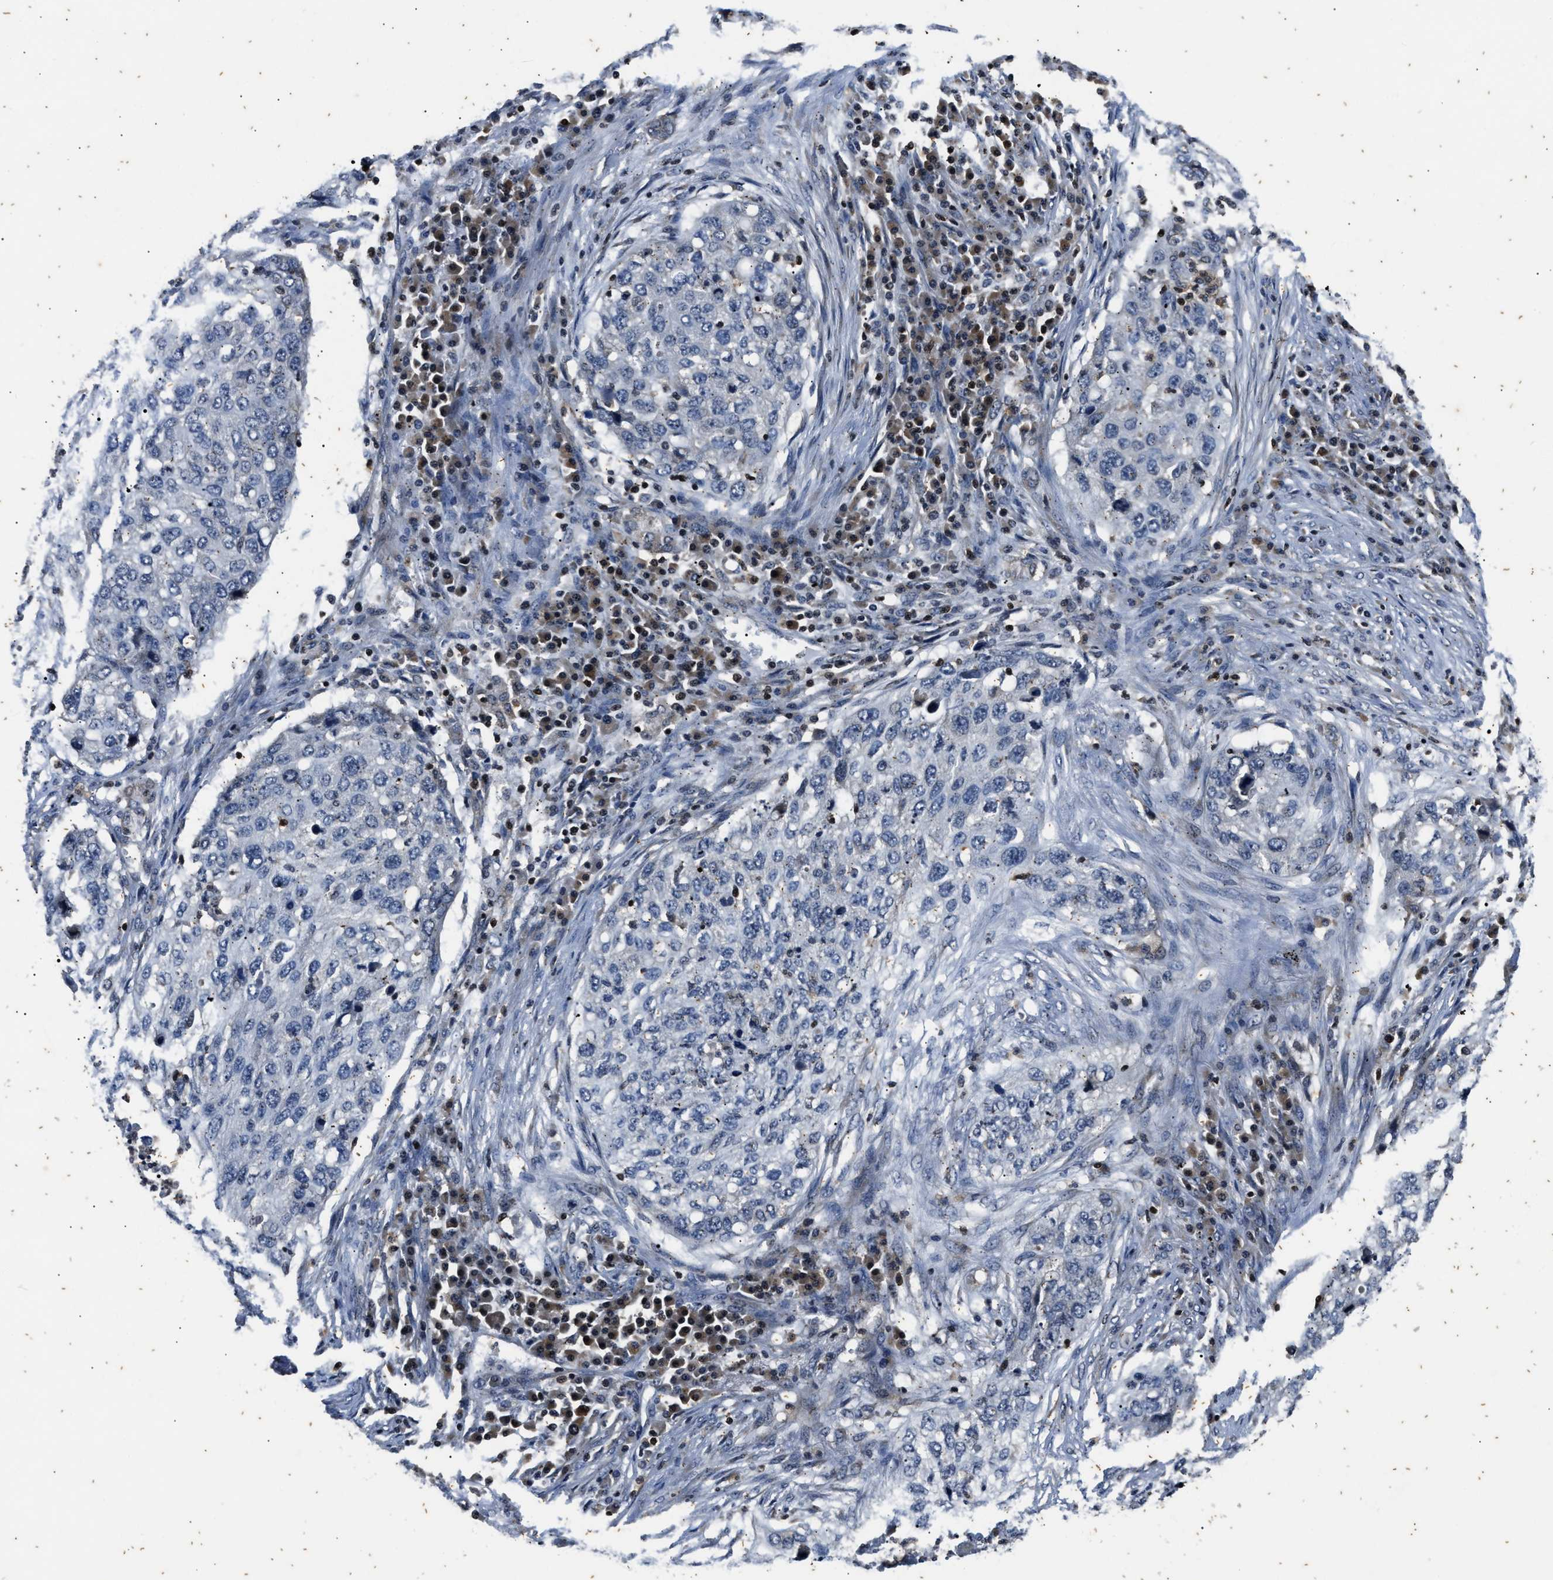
{"staining": {"intensity": "negative", "quantity": "none", "location": "none"}, "tissue": "lung cancer", "cell_type": "Tumor cells", "image_type": "cancer", "snomed": [{"axis": "morphology", "description": "Squamous cell carcinoma, NOS"}, {"axis": "topography", "description": "Lung"}], "caption": "There is no significant expression in tumor cells of squamous cell carcinoma (lung).", "gene": "PTPN7", "patient": {"sex": "female", "age": 63}}